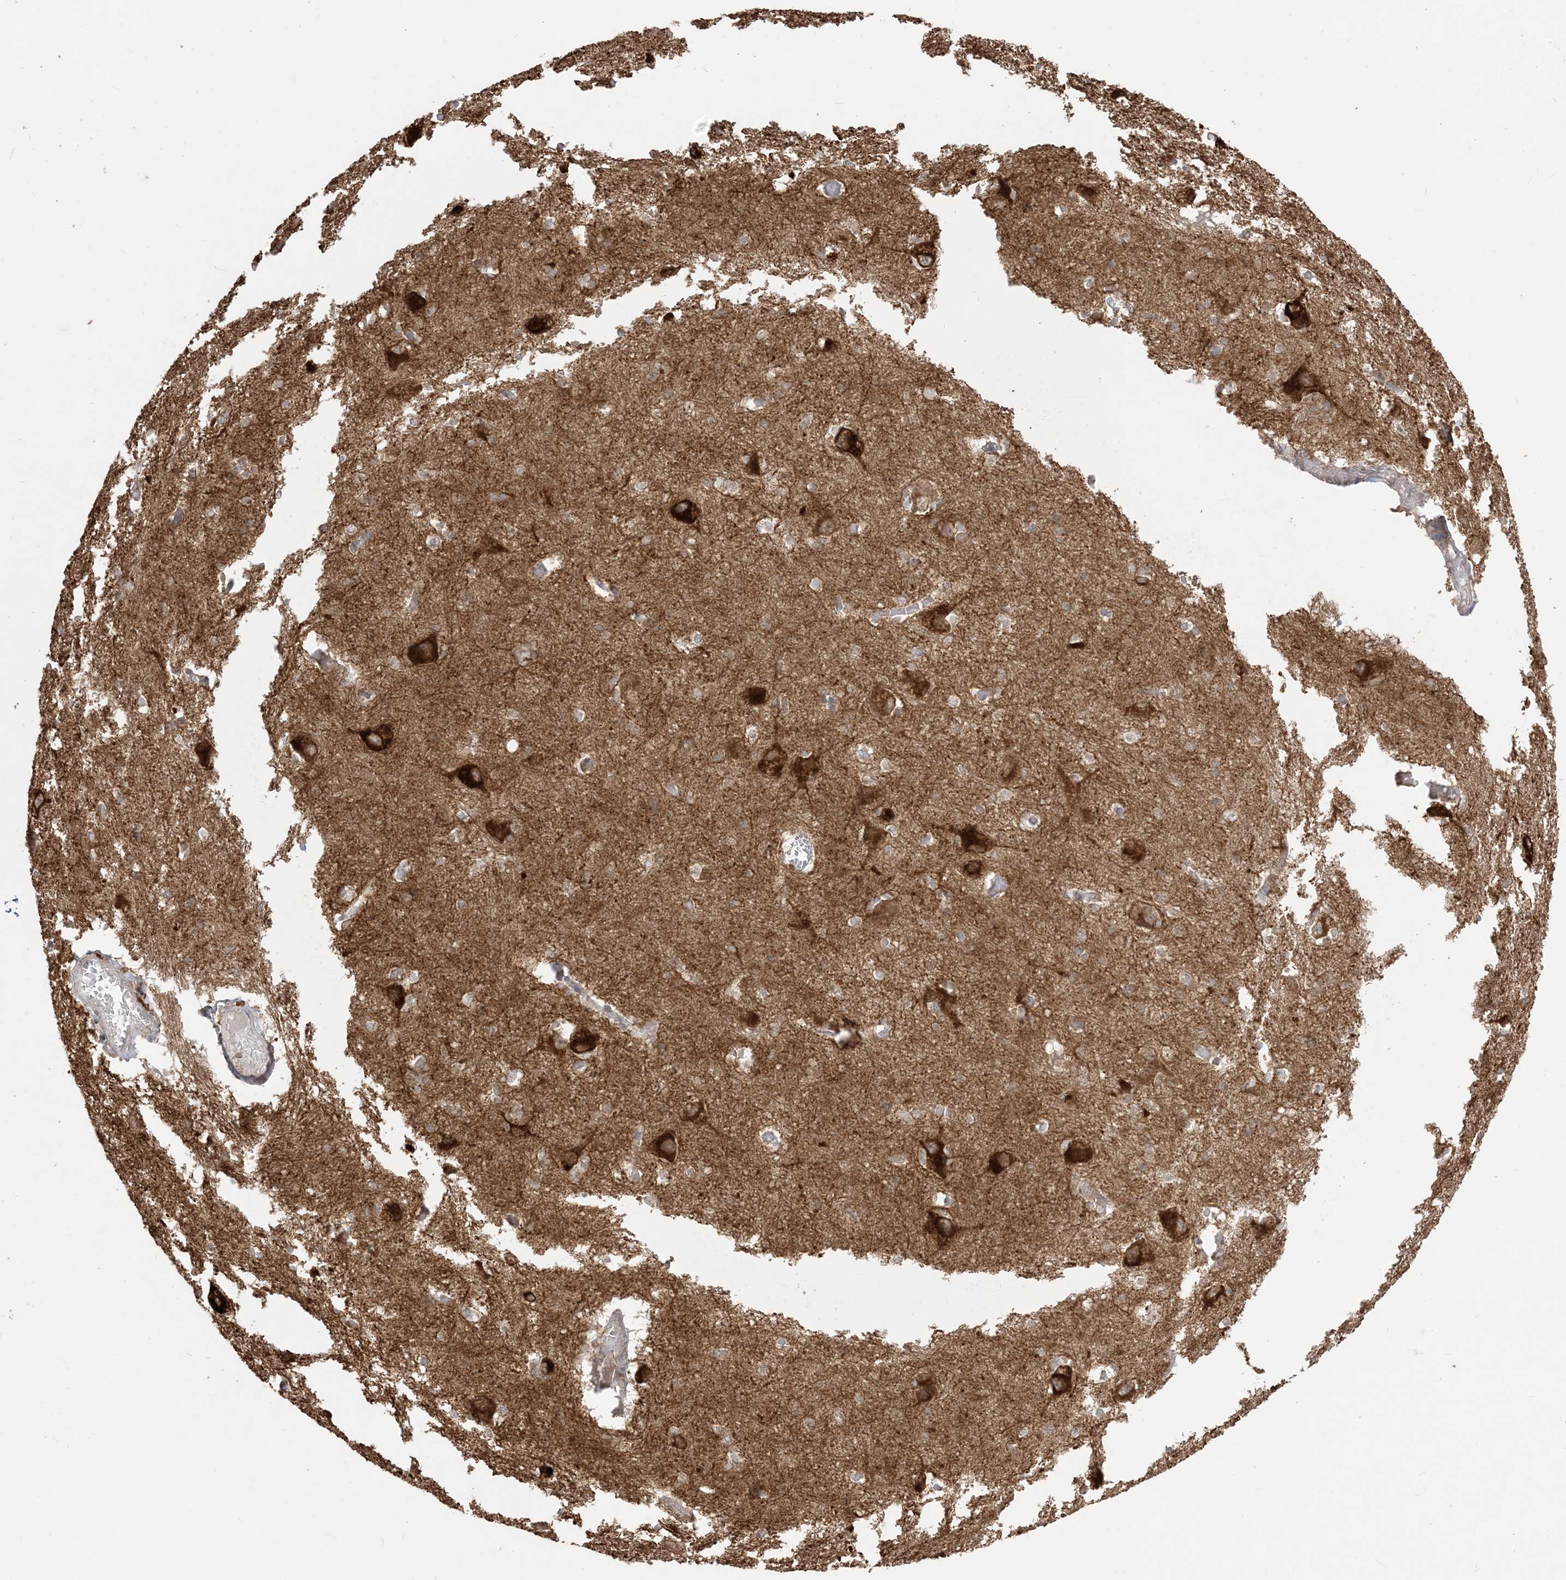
{"staining": {"intensity": "moderate", "quantity": ">75%", "location": "cytoplasmic/membranous"}, "tissue": "caudate", "cell_type": "Glial cells", "image_type": "normal", "snomed": [{"axis": "morphology", "description": "Normal tissue, NOS"}, {"axis": "topography", "description": "Lateral ventricle wall"}], "caption": "Moderate cytoplasmic/membranous expression is identified in about >75% of glial cells in benign caudate. Immunohistochemistry (ihc) stains the protein in brown and the nuclei are stained blue.", "gene": "SIRT3", "patient": {"sex": "male", "age": 37}}